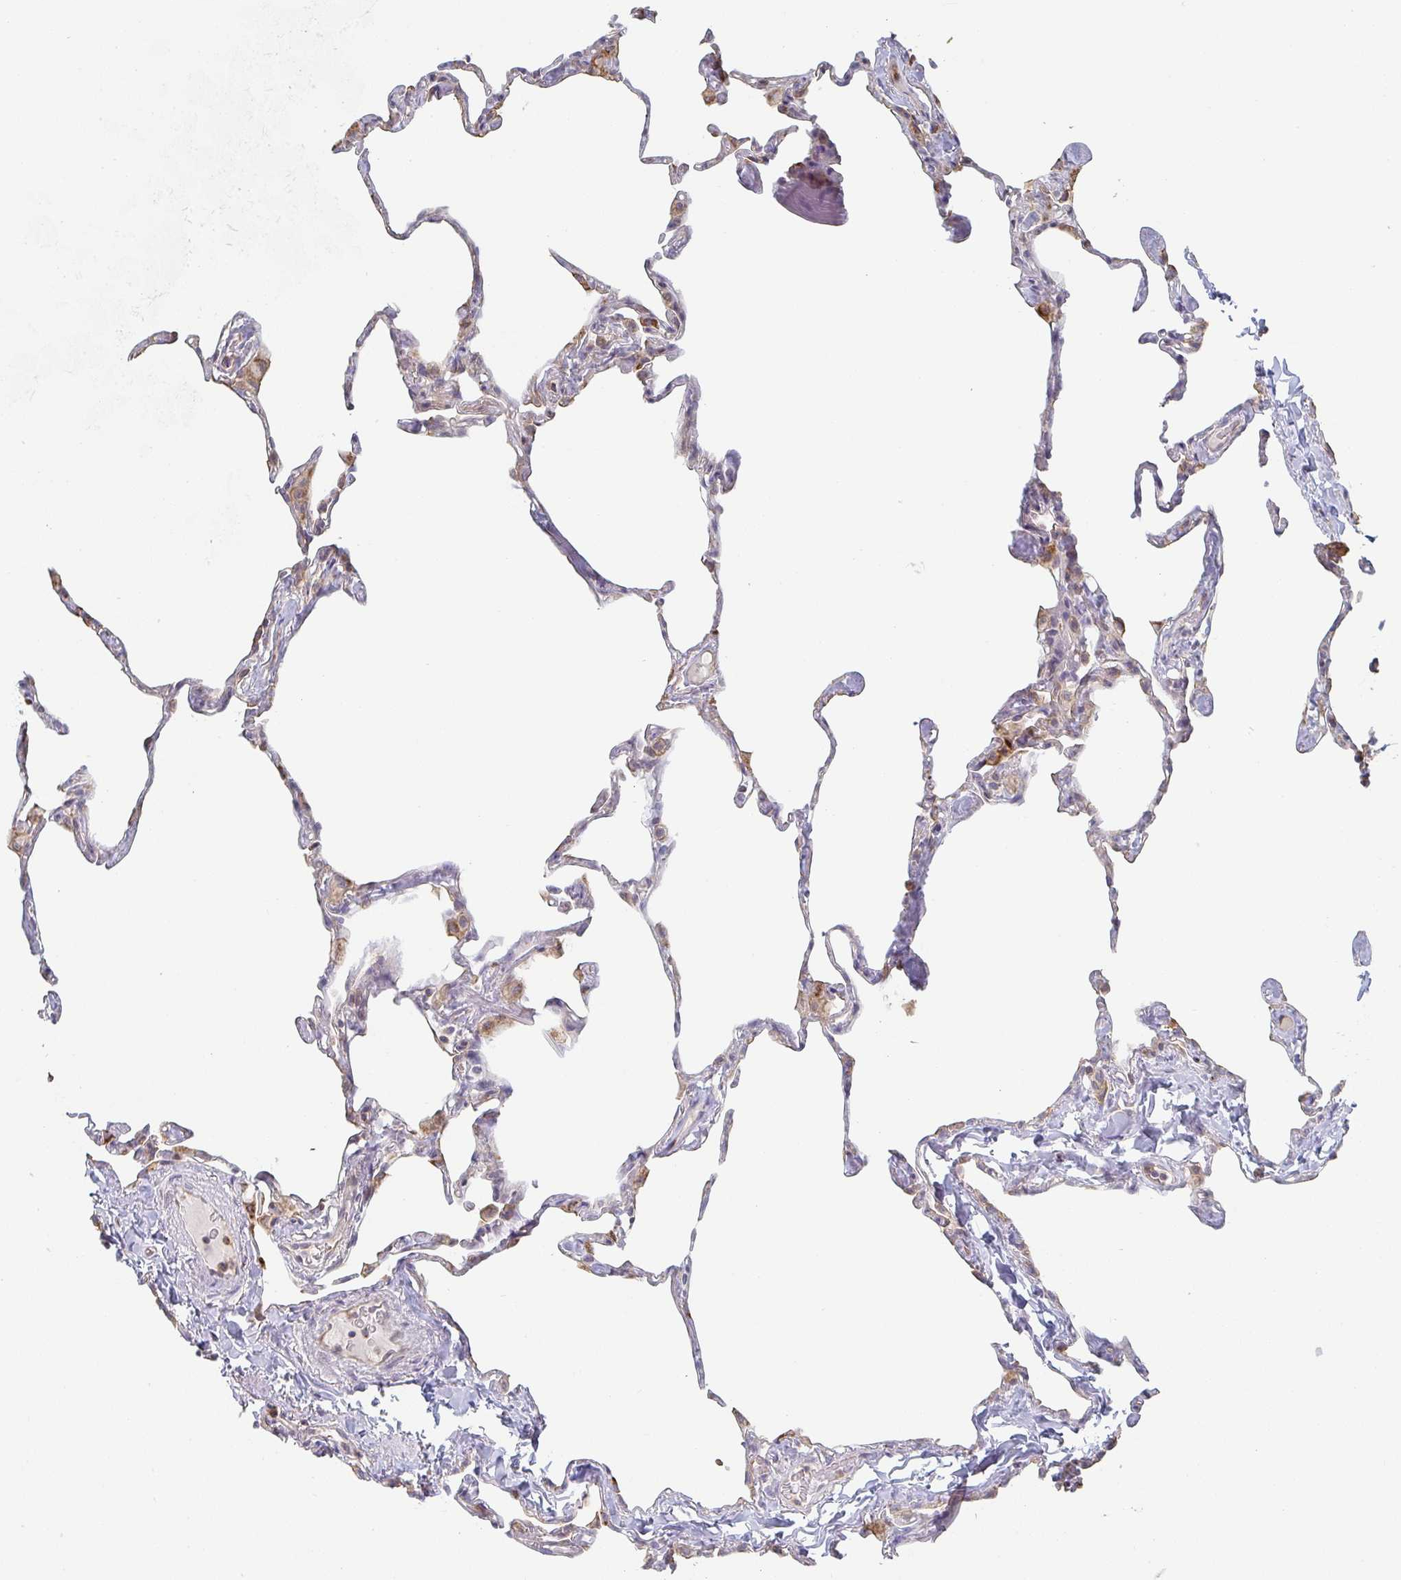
{"staining": {"intensity": "moderate", "quantity": "25%-75%", "location": "cytoplasmic/membranous"}, "tissue": "lung", "cell_type": "Alveolar cells", "image_type": "normal", "snomed": [{"axis": "morphology", "description": "Normal tissue, NOS"}, {"axis": "topography", "description": "Lung"}], "caption": "A high-resolution photomicrograph shows IHC staining of normal lung, which reveals moderate cytoplasmic/membranous expression in about 25%-75% of alveolar cells.", "gene": "ZNF526", "patient": {"sex": "male", "age": 65}}